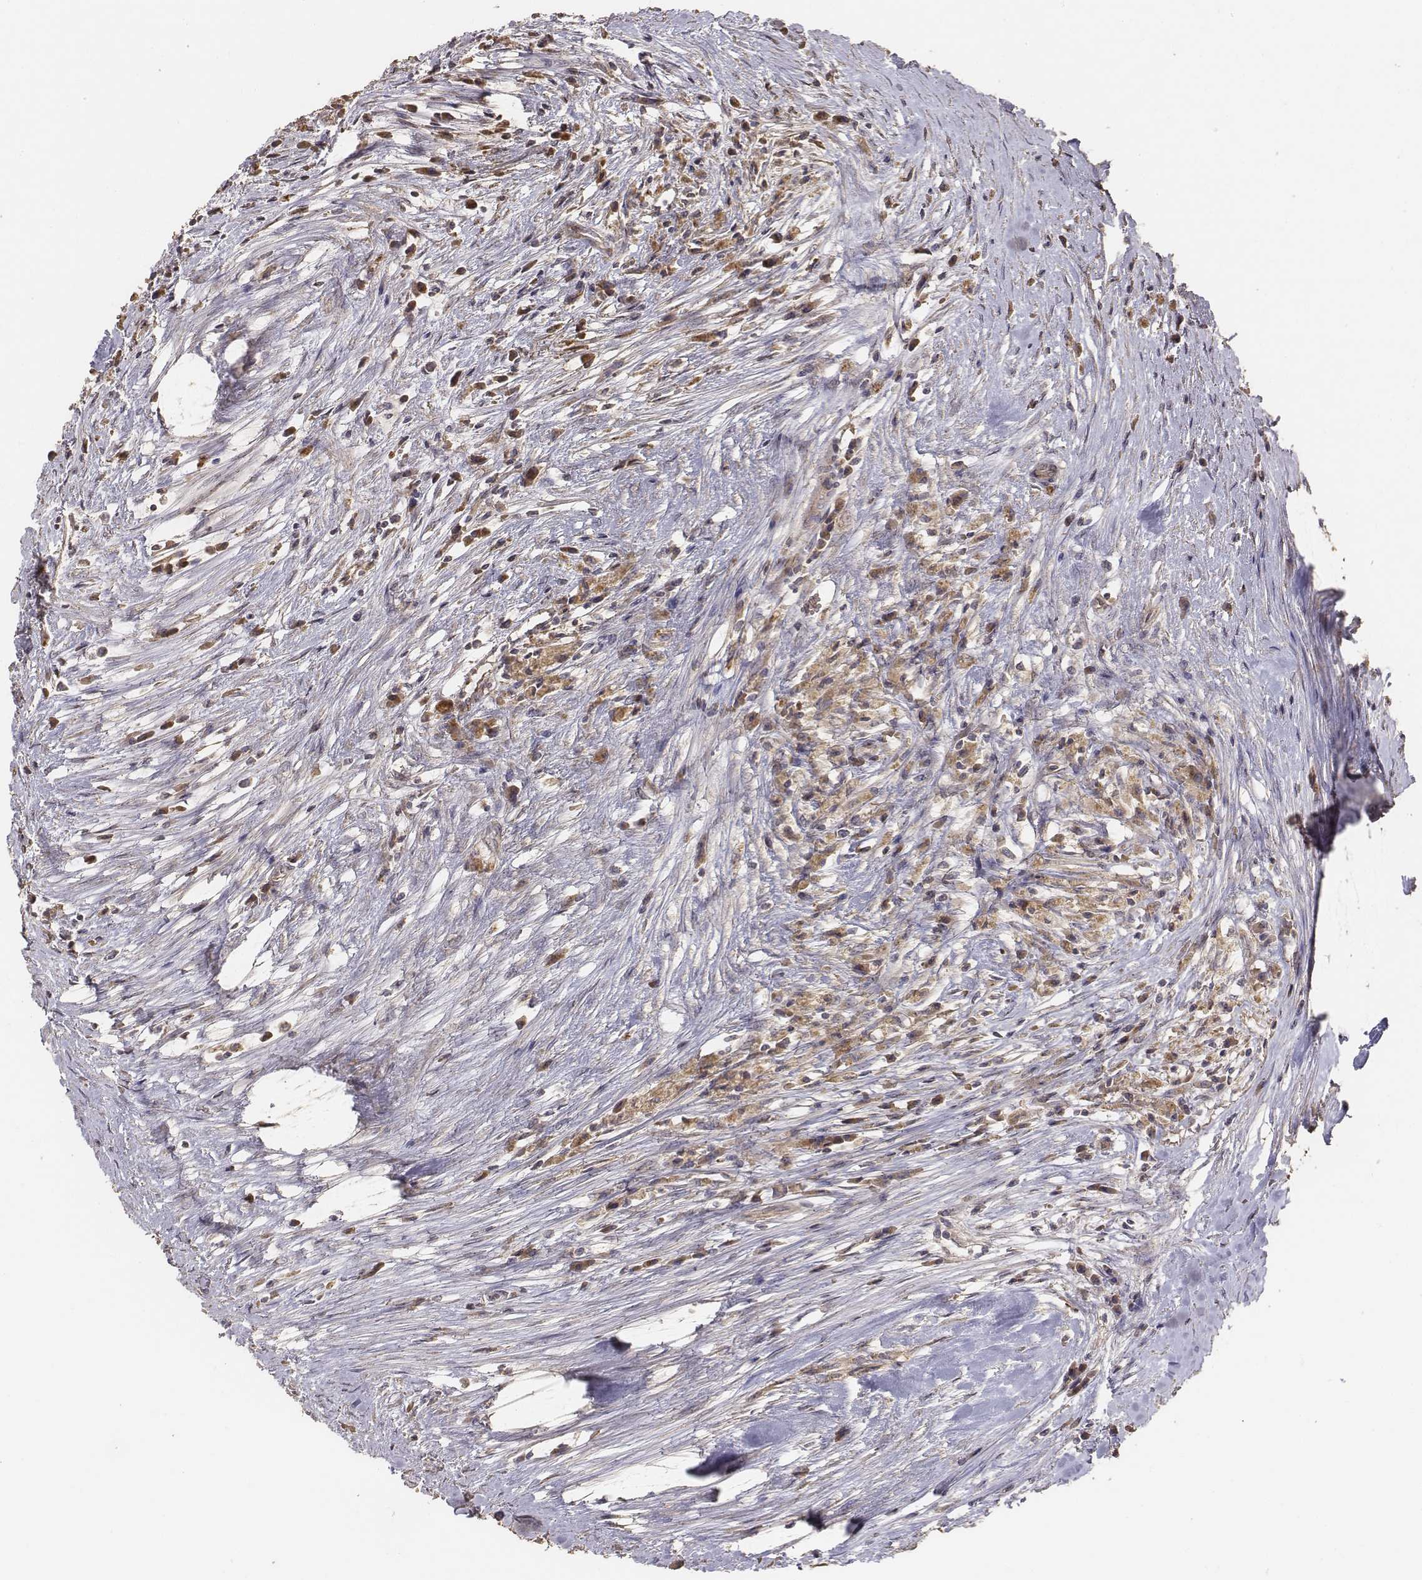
{"staining": {"intensity": "weak", "quantity": ">75%", "location": "cytoplasmic/membranous"}, "tissue": "testis cancer", "cell_type": "Tumor cells", "image_type": "cancer", "snomed": [{"axis": "morphology", "description": "Carcinoma, Embryonal, NOS"}, {"axis": "topography", "description": "Testis"}], "caption": "Weak cytoplasmic/membranous protein expression is identified in approximately >75% of tumor cells in testis embryonal carcinoma.", "gene": "AP1B1", "patient": {"sex": "male", "age": 37}}